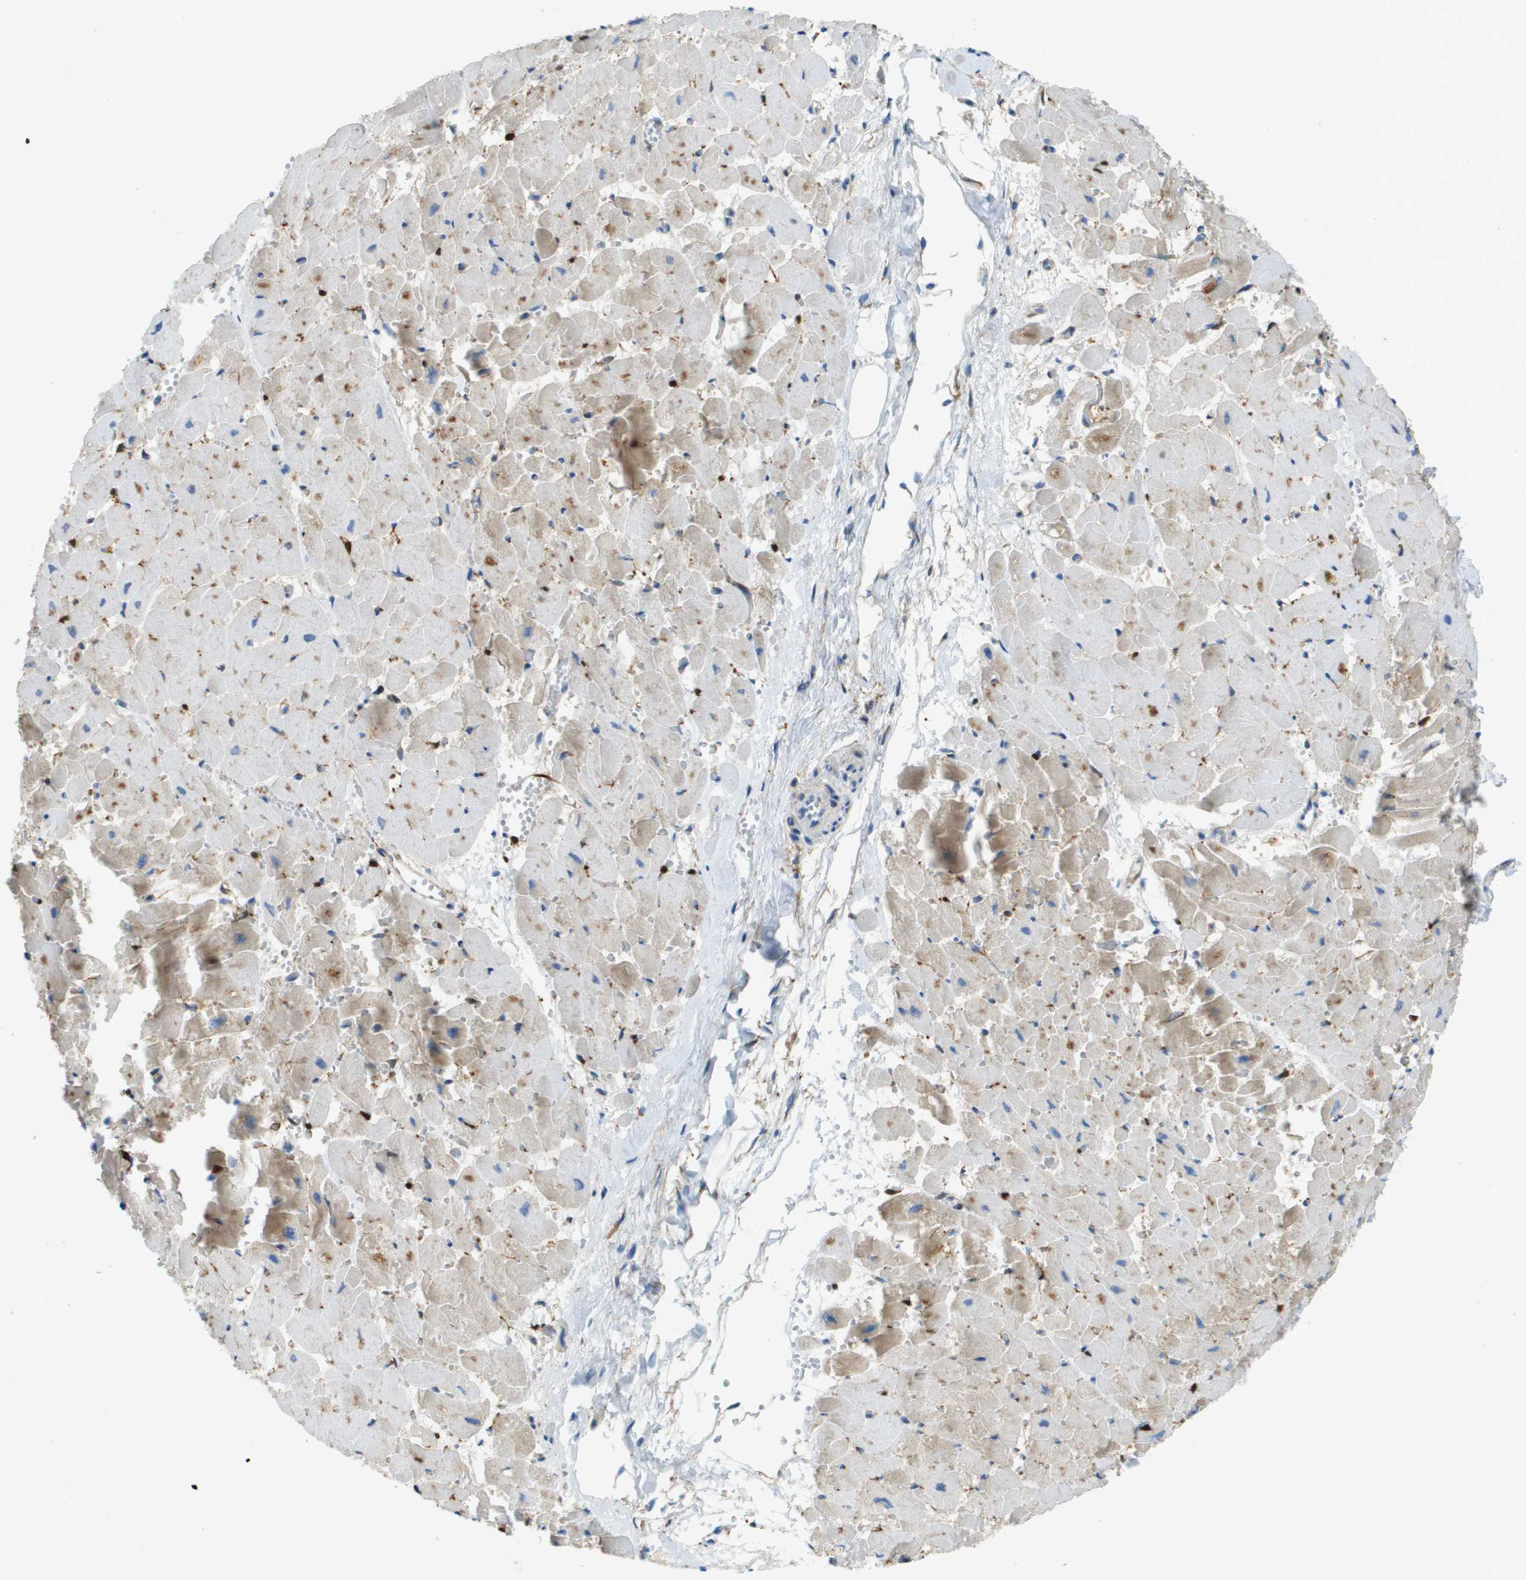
{"staining": {"intensity": "moderate", "quantity": "25%-75%", "location": "cytoplasmic/membranous"}, "tissue": "heart muscle", "cell_type": "Cardiomyocytes", "image_type": "normal", "snomed": [{"axis": "morphology", "description": "Normal tissue, NOS"}, {"axis": "topography", "description": "Heart"}], "caption": "The micrograph demonstrates immunohistochemical staining of normal heart muscle. There is moderate cytoplasmic/membranous staining is appreciated in about 25%-75% of cardiomyocytes.", "gene": "CYGB", "patient": {"sex": "female", "age": 19}}